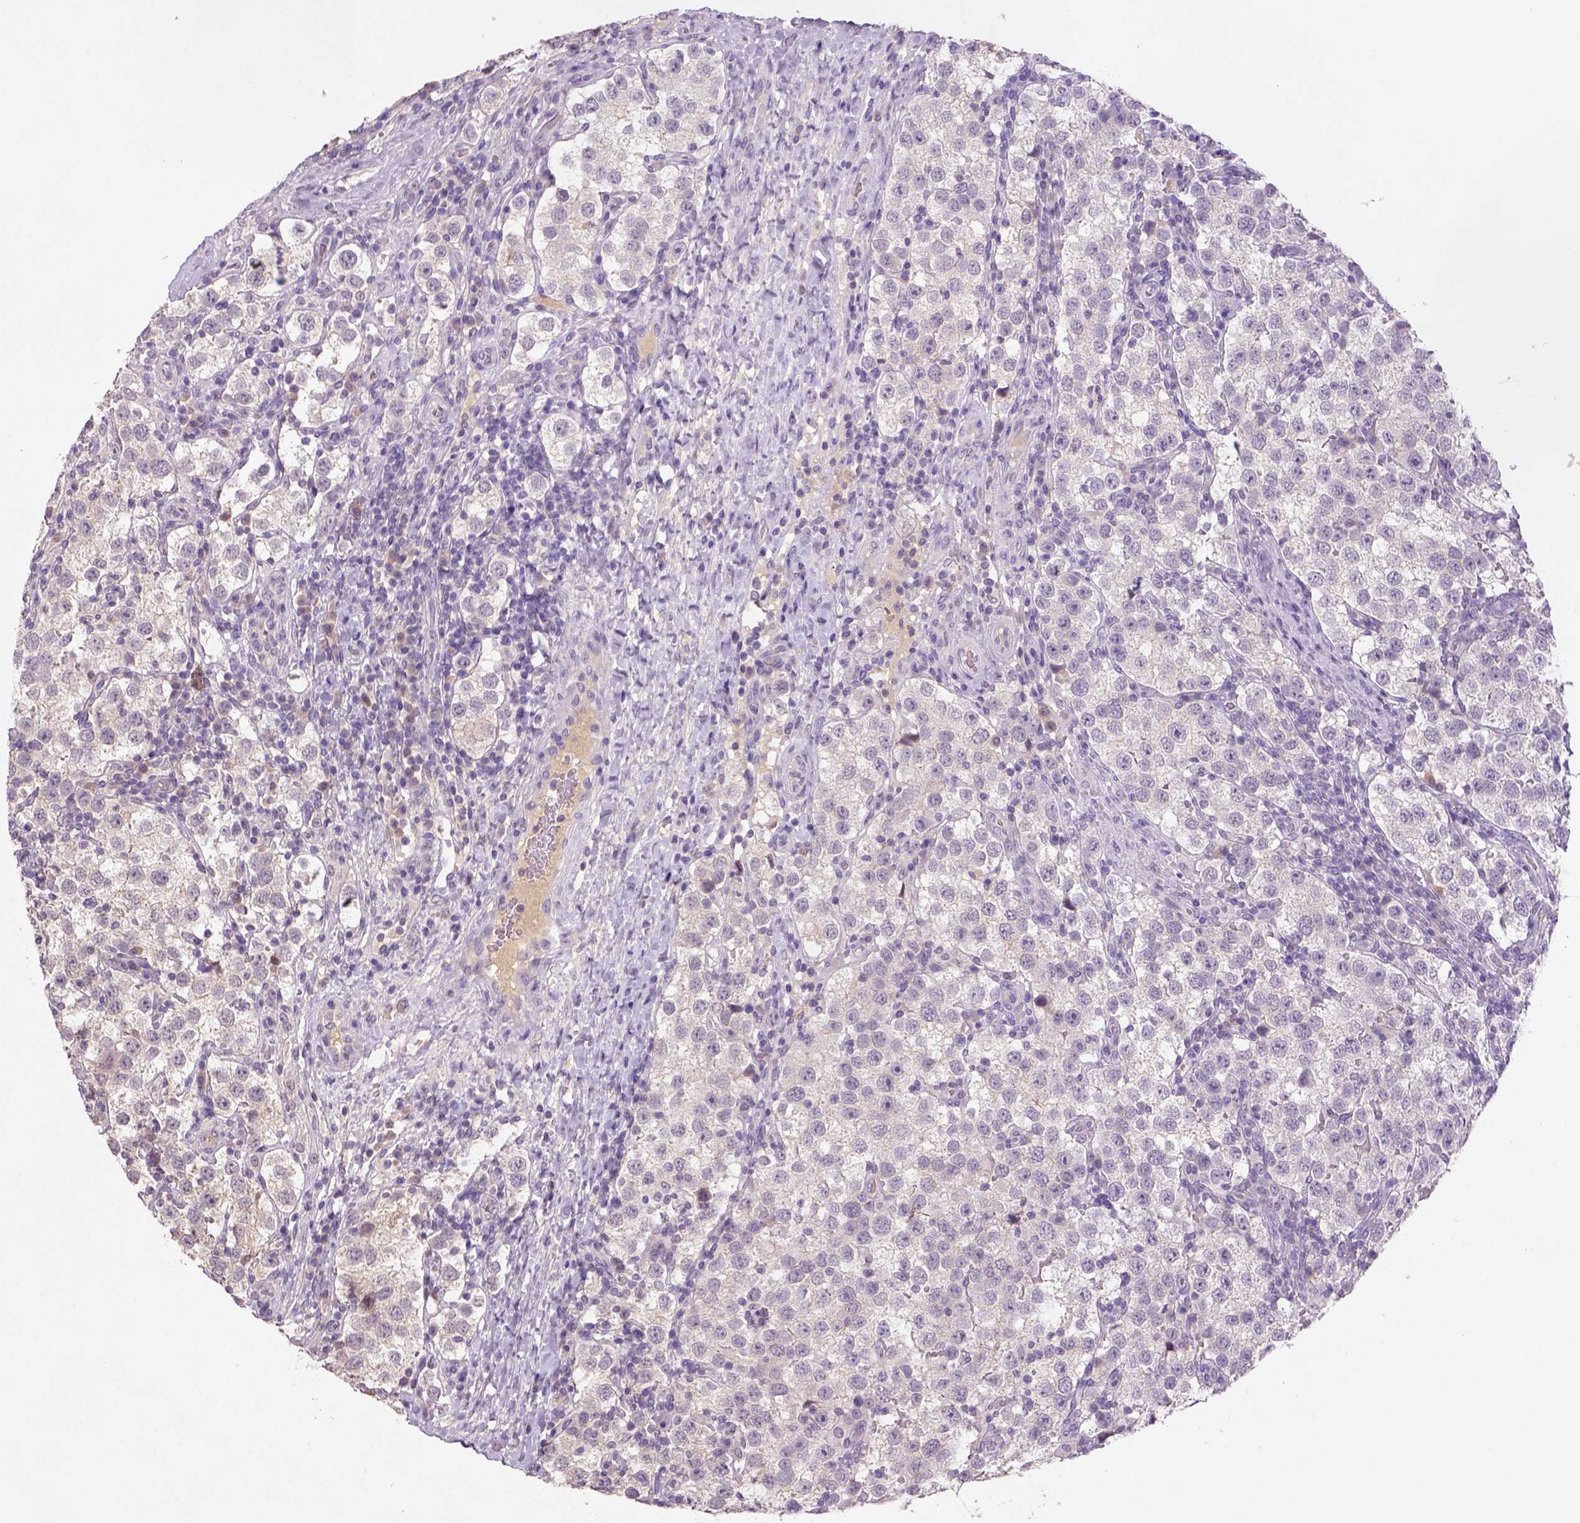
{"staining": {"intensity": "negative", "quantity": "none", "location": "none"}, "tissue": "testis cancer", "cell_type": "Tumor cells", "image_type": "cancer", "snomed": [{"axis": "morphology", "description": "Seminoma, NOS"}, {"axis": "topography", "description": "Testis"}], "caption": "The immunohistochemistry (IHC) image has no significant positivity in tumor cells of seminoma (testis) tissue.", "gene": "NLGN2", "patient": {"sex": "male", "age": 37}}